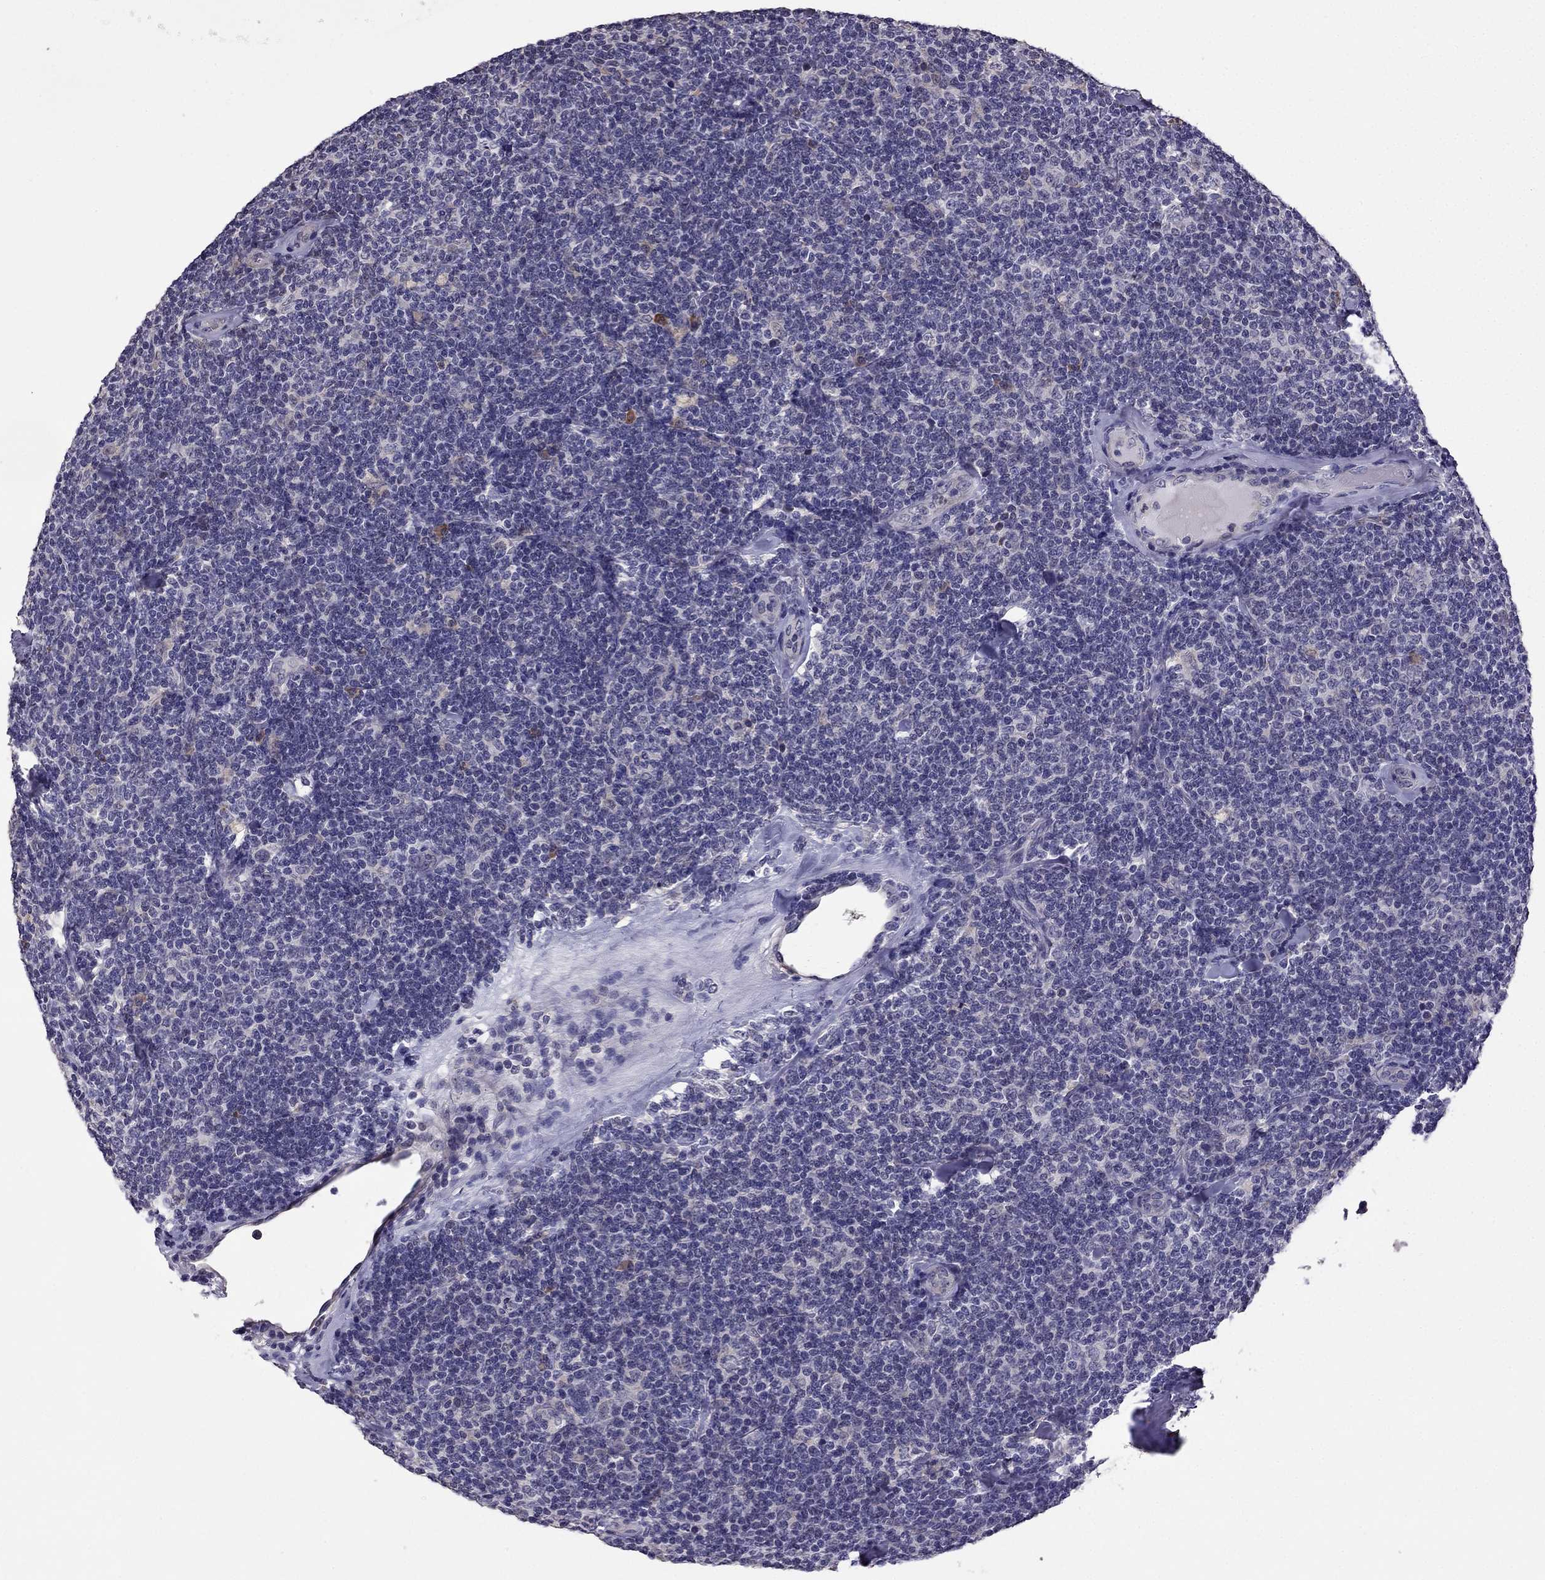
{"staining": {"intensity": "negative", "quantity": "none", "location": "none"}, "tissue": "lymphoma", "cell_type": "Tumor cells", "image_type": "cancer", "snomed": [{"axis": "morphology", "description": "Malignant lymphoma, non-Hodgkin's type, Low grade"}, {"axis": "topography", "description": "Lymph node"}], "caption": "DAB (3,3'-diaminobenzidine) immunohistochemical staining of low-grade malignant lymphoma, non-Hodgkin's type demonstrates no significant staining in tumor cells.", "gene": "CDH9", "patient": {"sex": "female", "age": 56}}